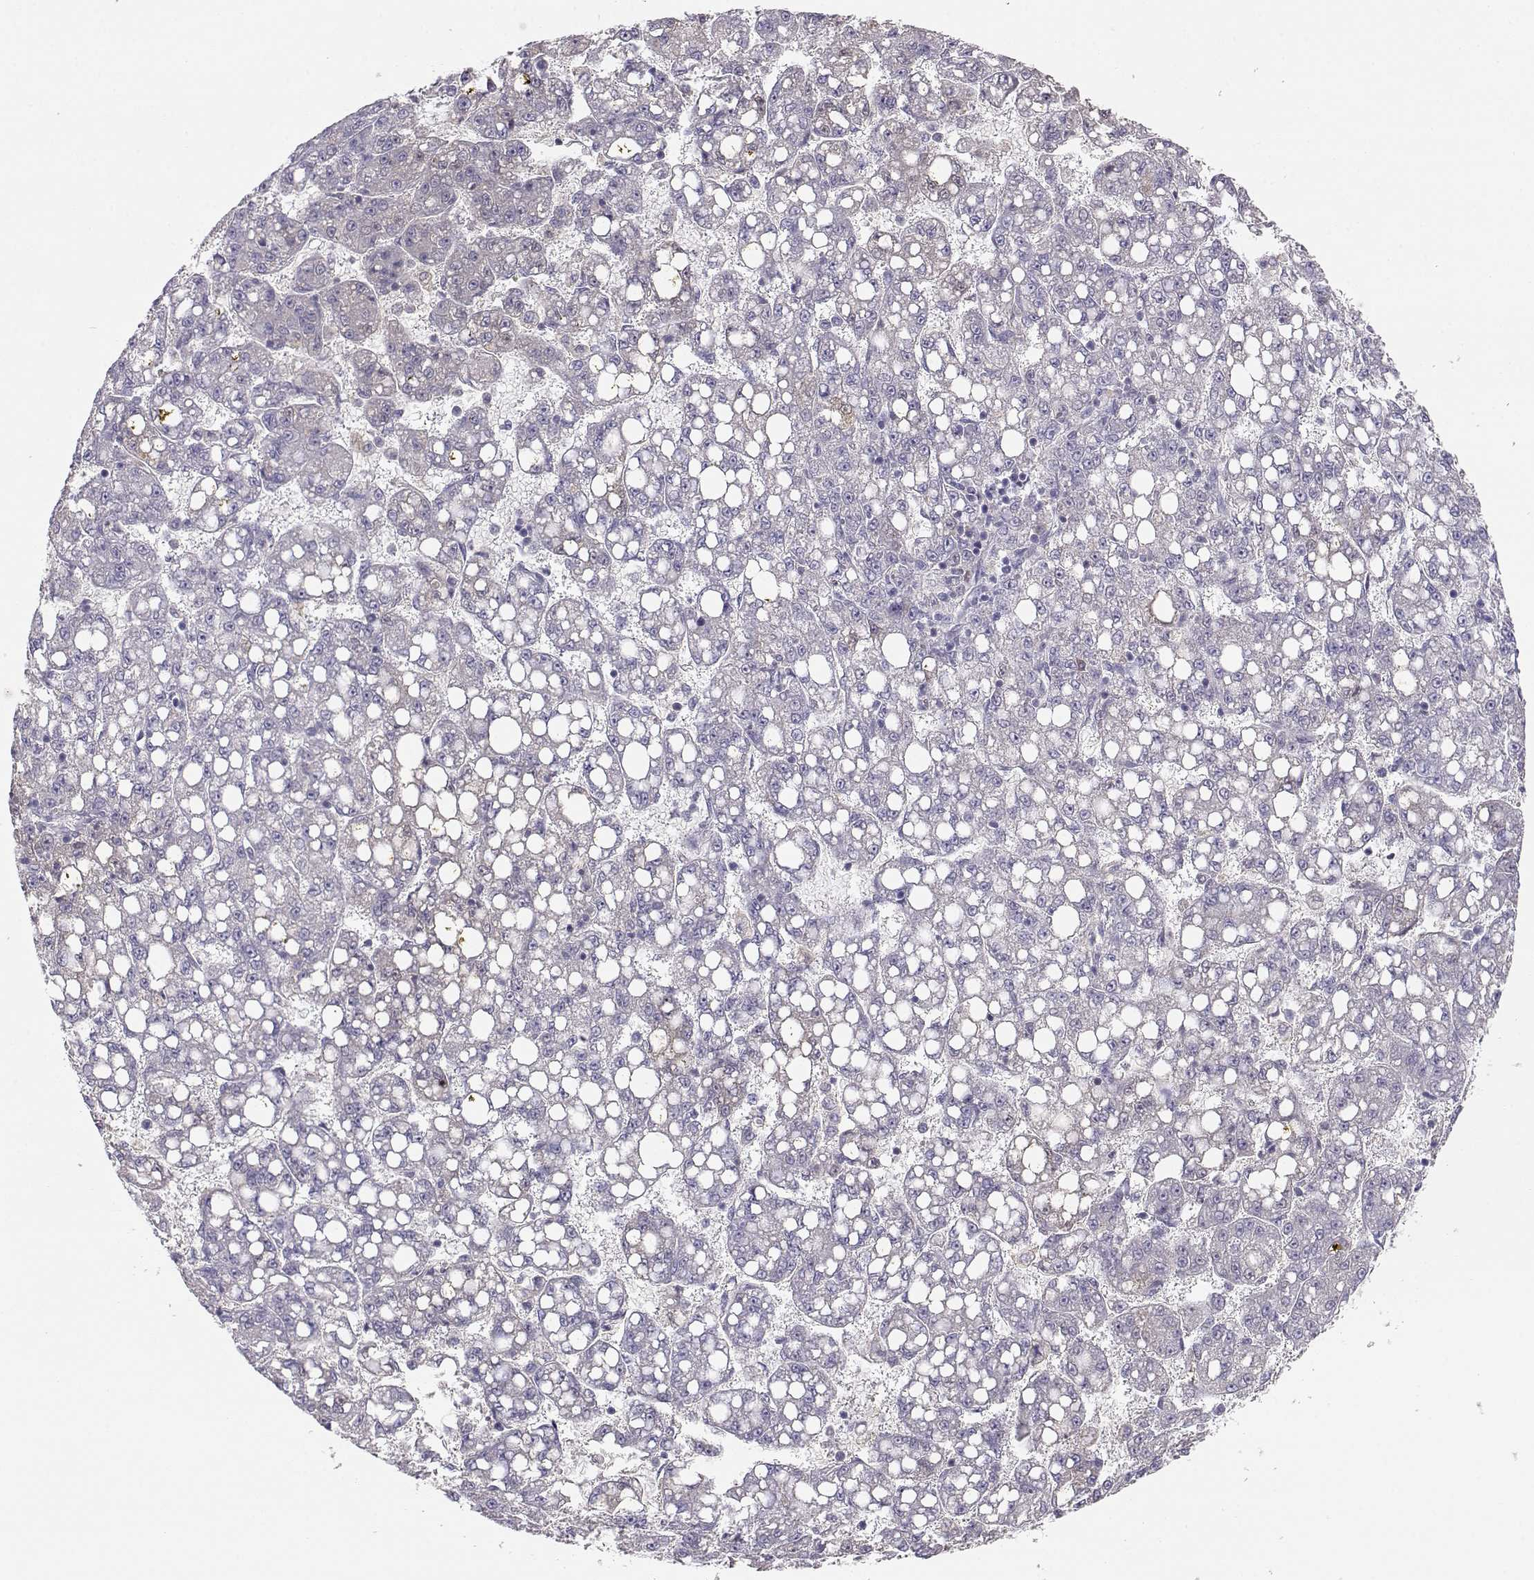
{"staining": {"intensity": "negative", "quantity": "none", "location": "none"}, "tissue": "liver cancer", "cell_type": "Tumor cells", "image_type": "cancer", "snomed": [{"axis": "morphology", "description": "Carcinoma, Hepatocellular, NOS"}, {"axis": "topography", "description": "Liver"}], "caption": "Tumor cells are negative for brown protein staining in liver hepatocellular carcinoma.", "gene": "SLCO6A1", "patient": {"sex": "female", "age": 65}}